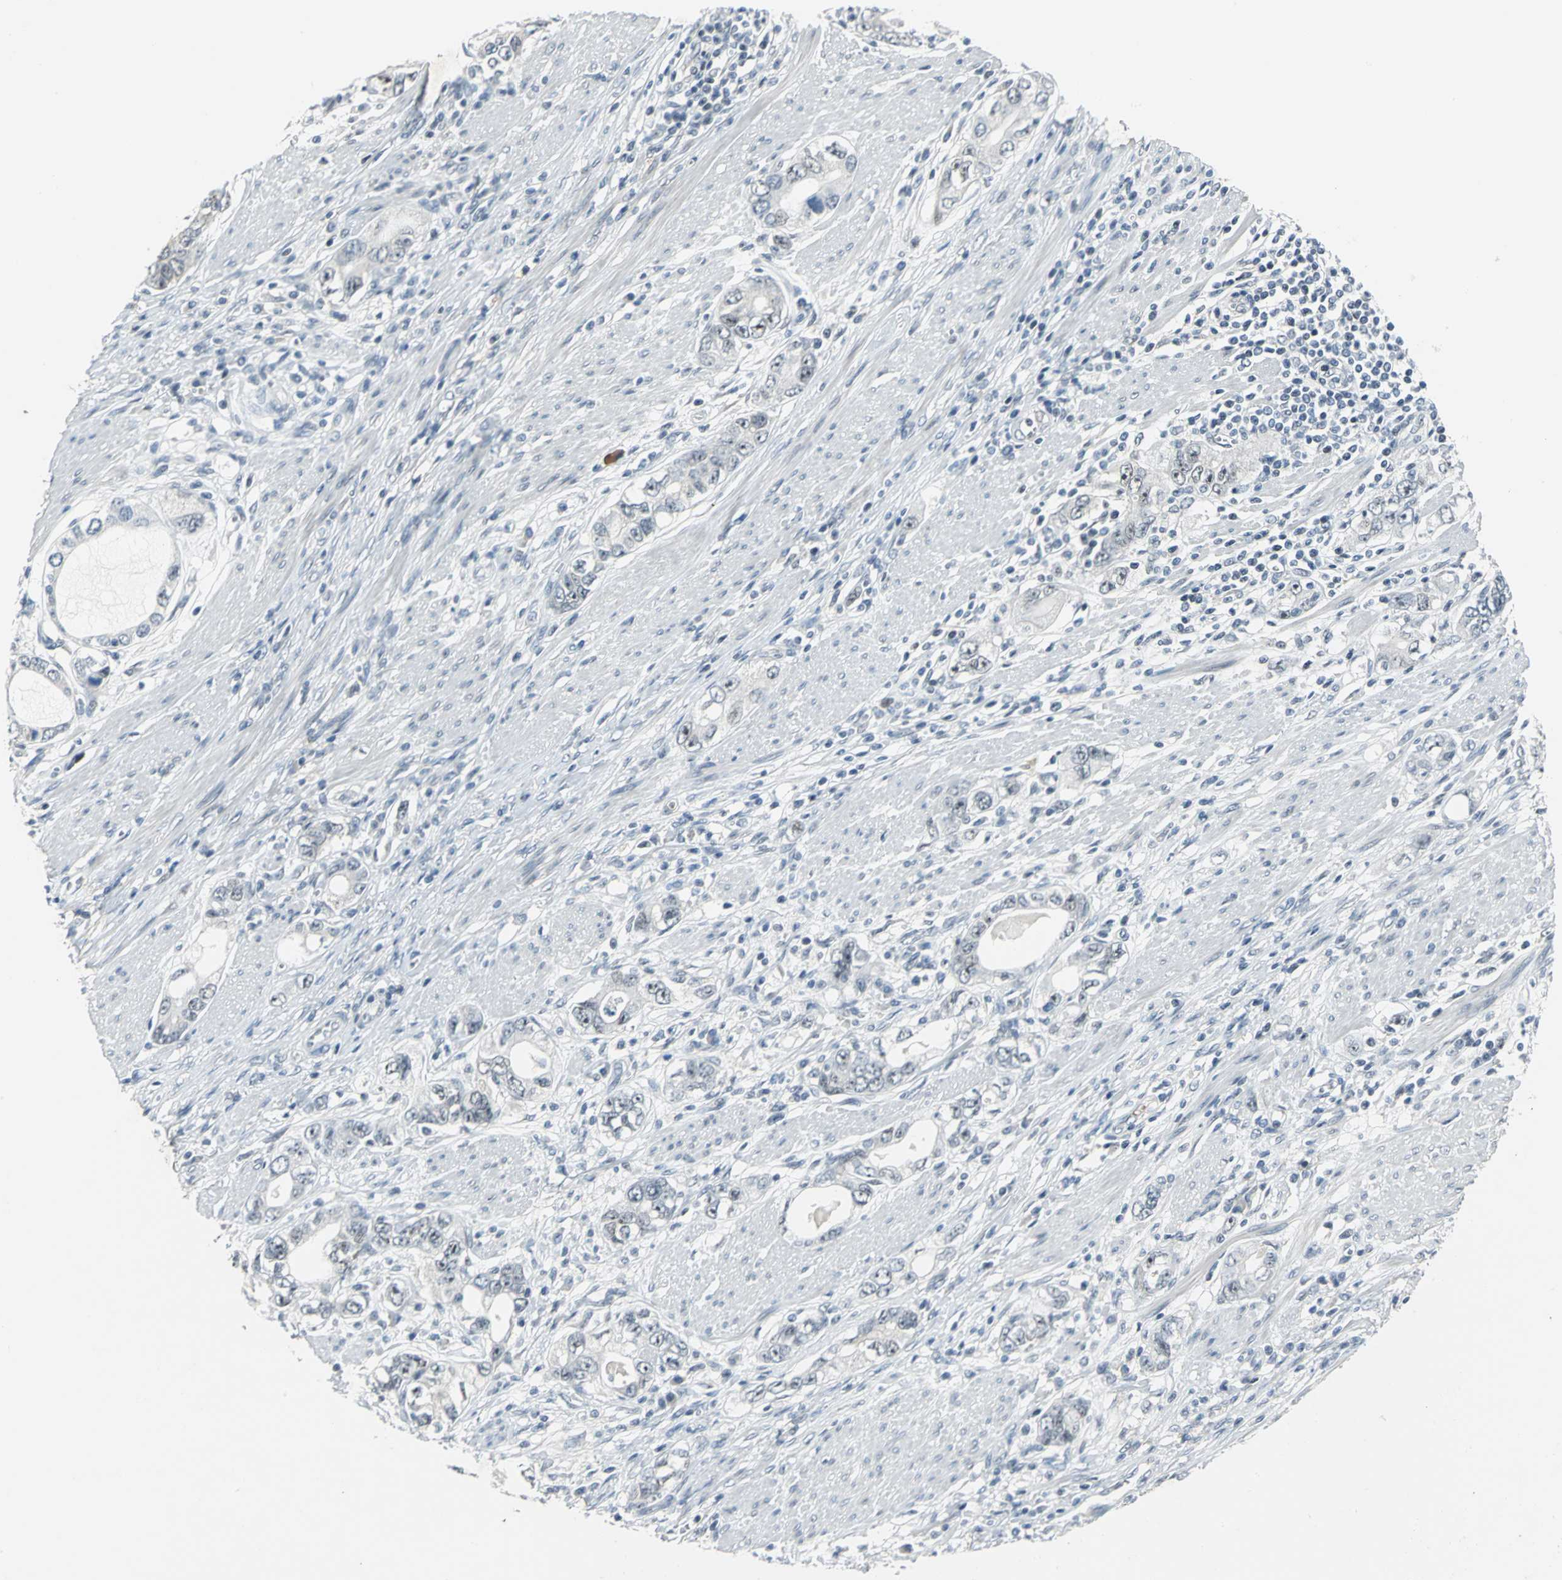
{"staining": {"intensity": "weak", "quantity": "<25%", "location": "nuclear"}, "tissue": "stomach cancer", "cell_type": "Tumor cells", "image_type": "cancer", "snomed": [{"axis": "morphology", "description": "Adenocarcinoma, NOS"}, {"axis": "topography", "description": "Stomach, lower"}], "caption": "Immunohistochemical staining of stomach cancer demonstrates no significant expression in tumor cells.", "gene": "GLI3", "patient": {"sex": "female", "age": 93}}